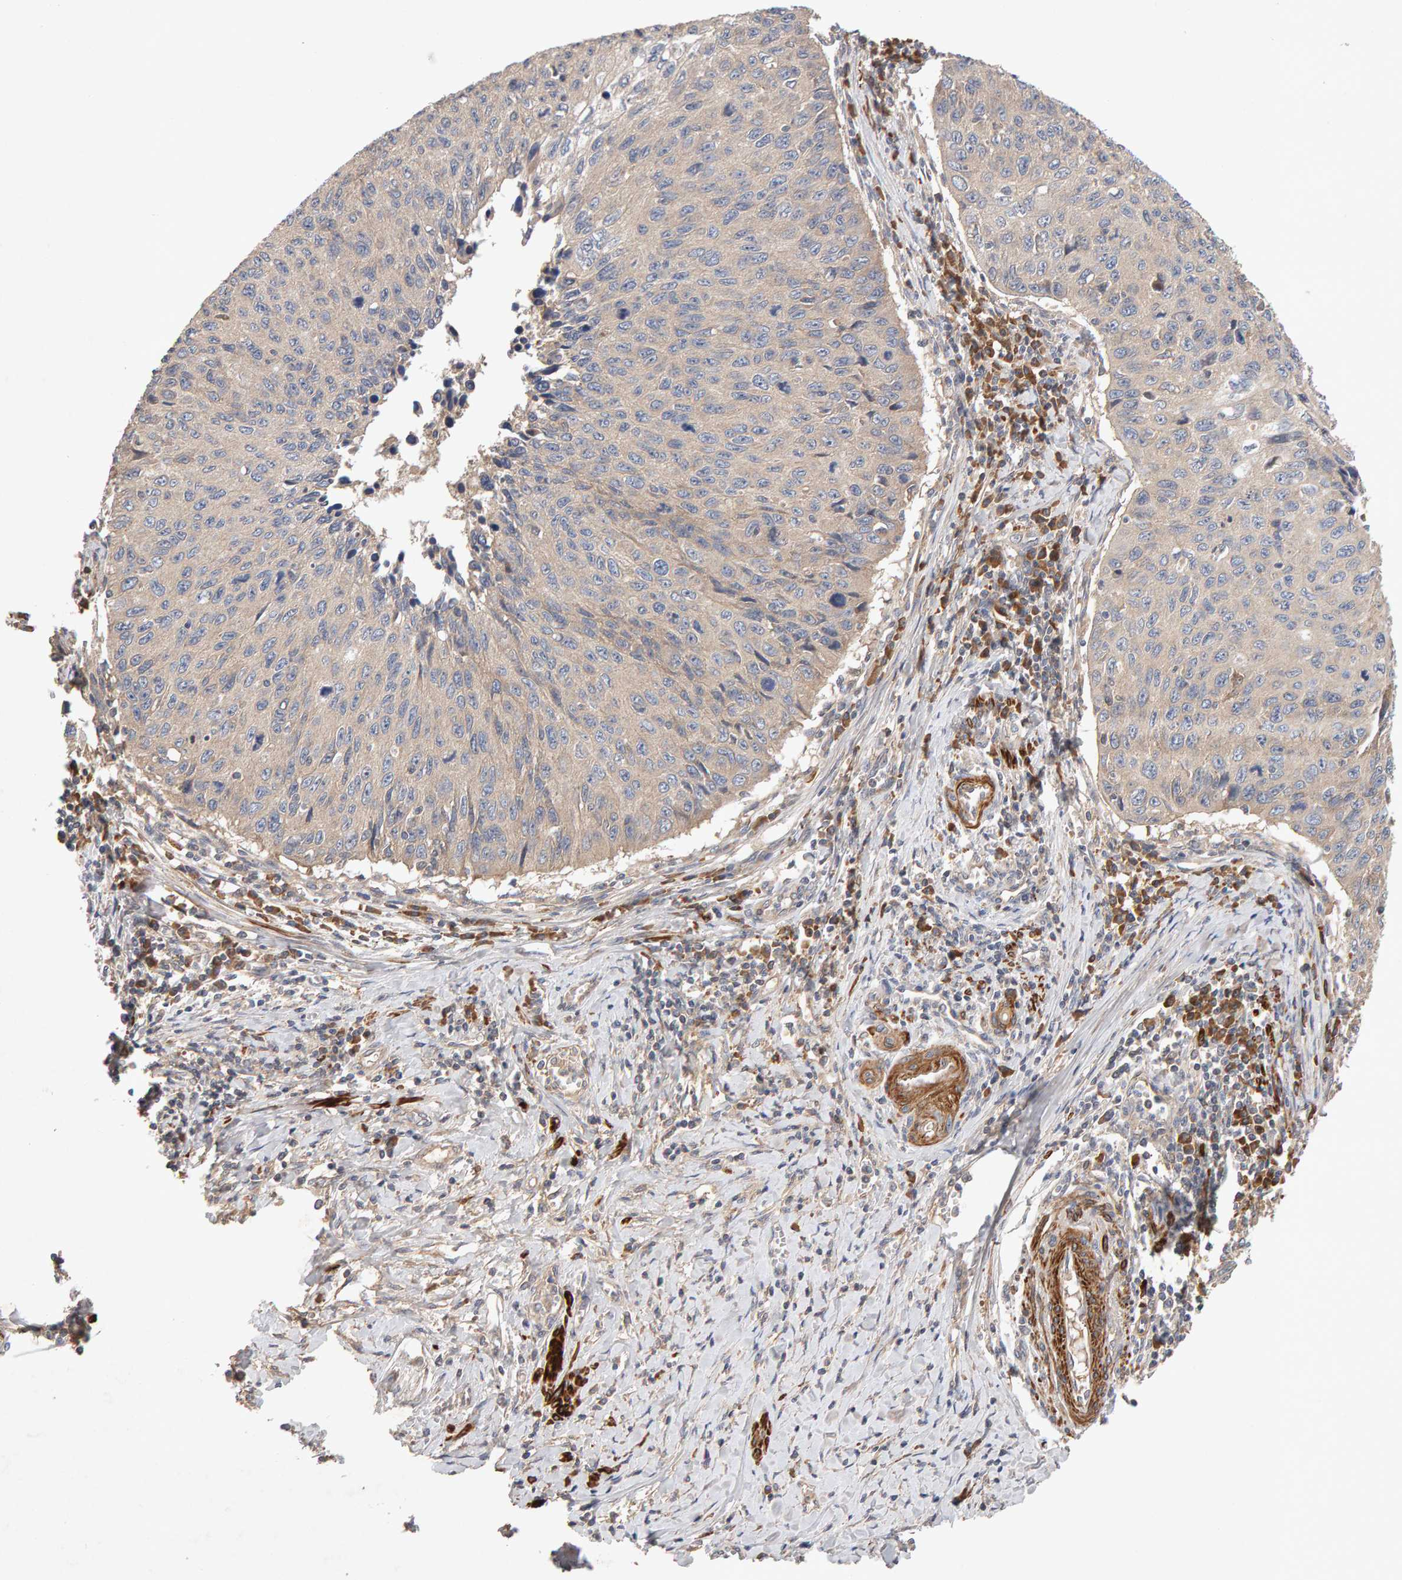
{"staining": {"intensity": "weak", "quantity": "<25%", "location": "cytoplasmic/membranous"}, "tissue": "cervical cancer", "cell_type": "Tumor cells", "image_type": "cancer", "snomed": [{"axis": "morphology", "description": "Squamous cell carcinoma, NOS"}, {"axis": "topography", "description": "Cervix"}], "caption": "A micrograph of human cervical cancer (squamous cell carcinoma) is negative for staining in tumor cells. (Brightfield microscopy of DAB immunohistochemistry at high magnification).", "gene": "RNF19A", "patient": {"sex": "female", "age": 53}}